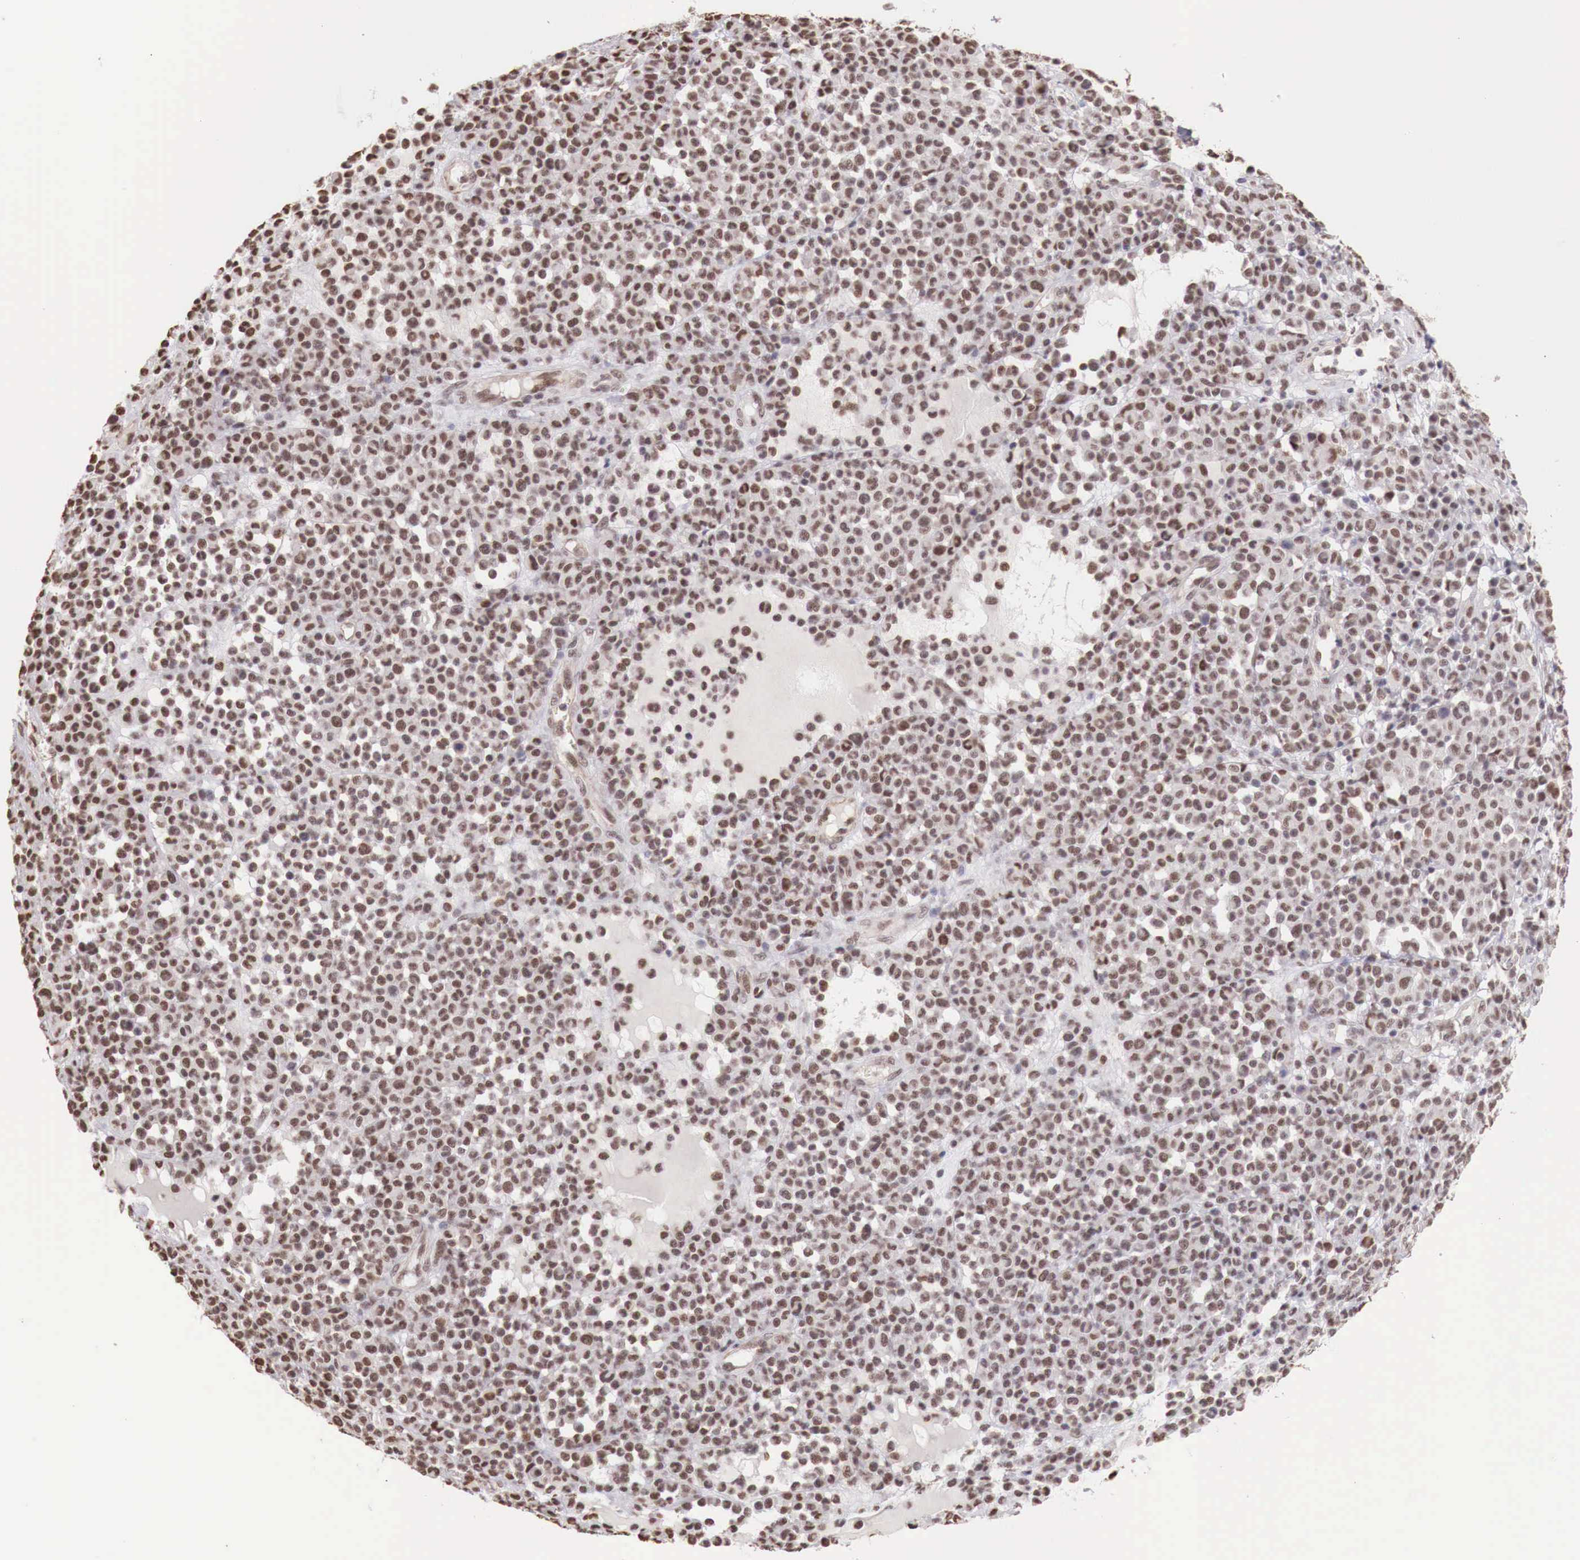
{"staining": {"intensity": "moderate", "quantity": ">75%", "location": "cytoplasmic/membranous,nuclear"}, "tissue": "melanoma", "cell_type": "Tumor cells", "image_type": "cancer", "snomed": [{"axis": "morphology", "description": "Malignant melanoma, Metastatic site"}, {"axis": "topography", "description": "Skin"}], "caption": "Tumor cells show medium levels of moderate cytoplasmic/membranous and nuclear positivity in about >75% of cells in malignant melanoma (metastatic site). Ihc stains the protein of interest in brown and the nuclei are stained blue.", "gene": "FOXP2", "patient": {"sex": "male", "age": 32}}